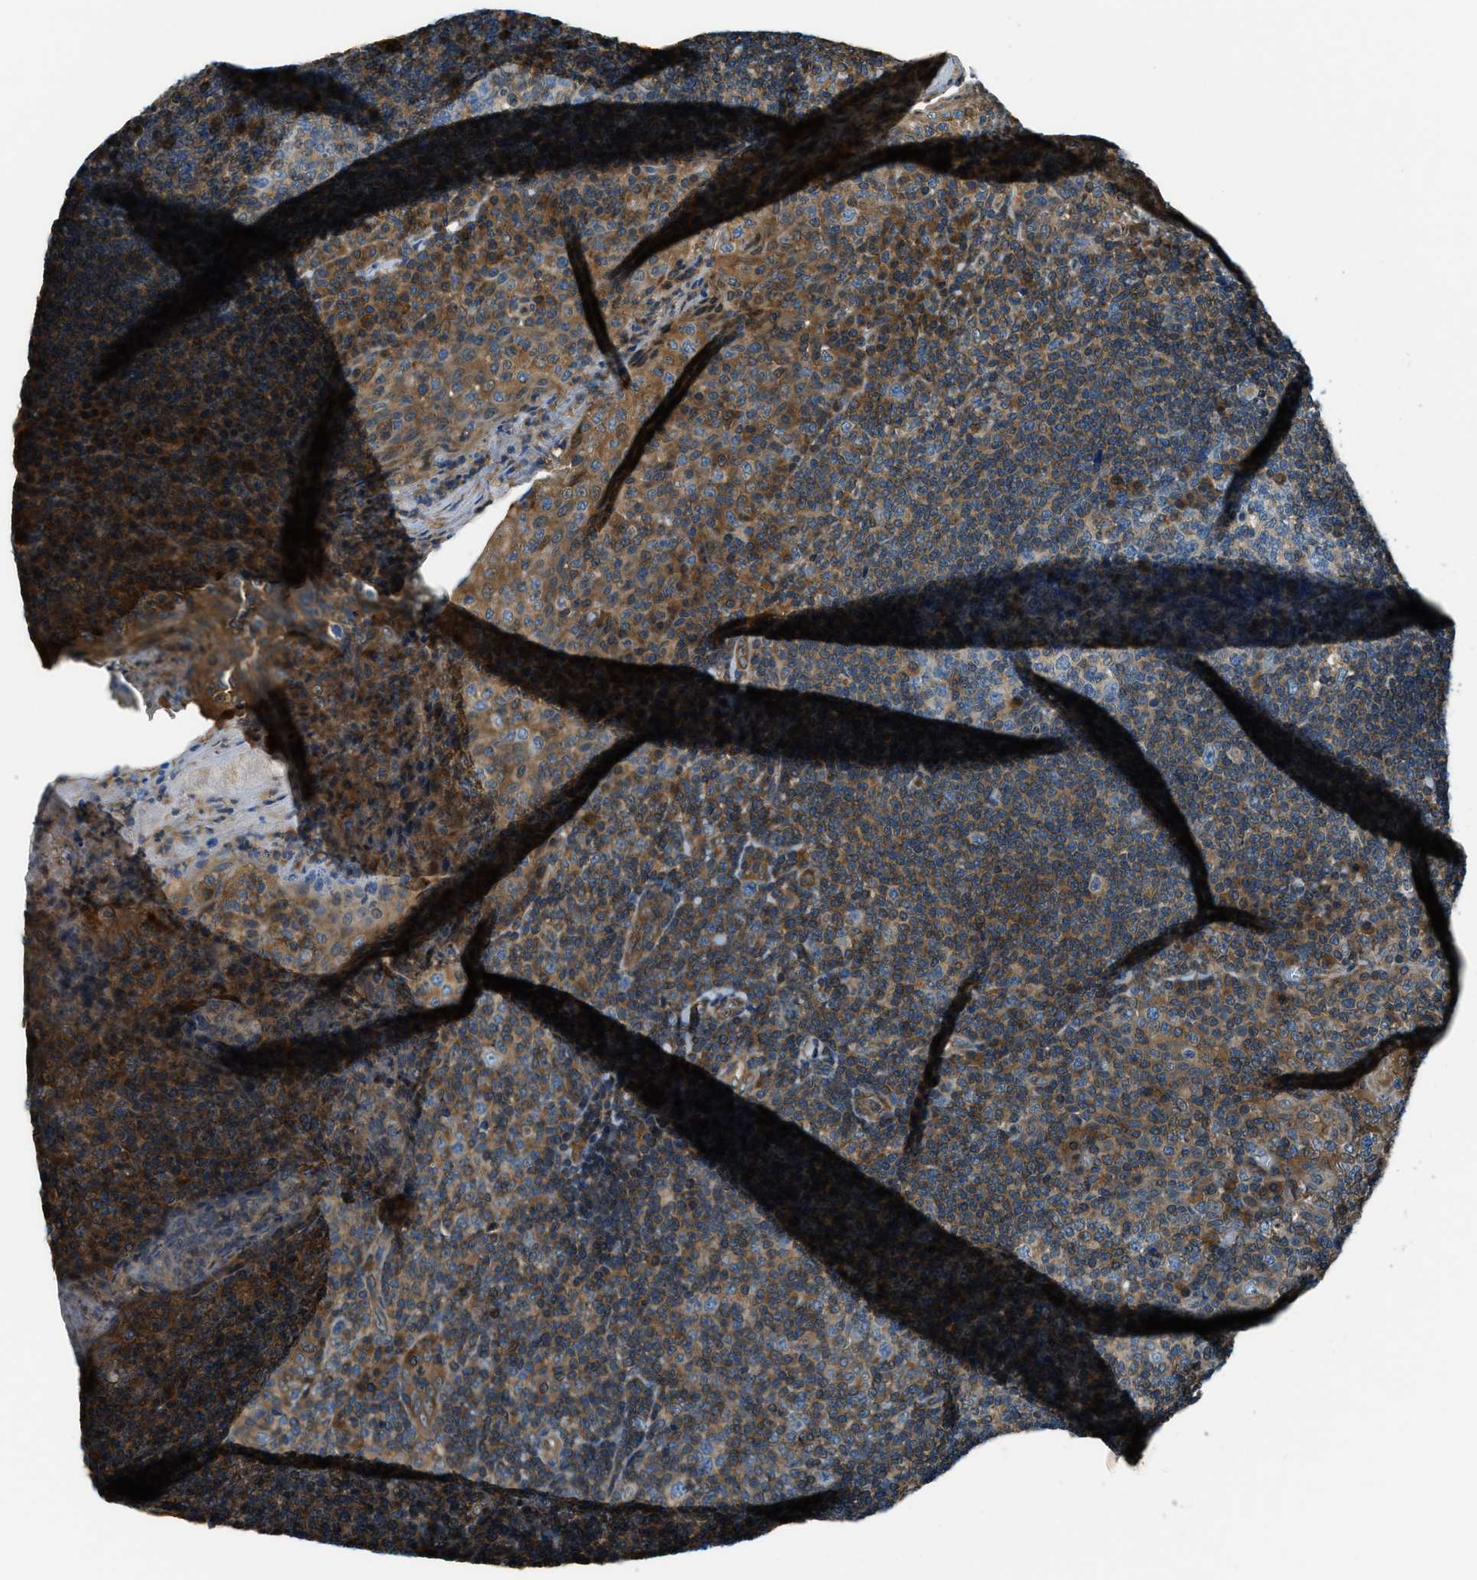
{"staining": {"intensity": "weak", "quantity": "25%-75%", "location": "cytoplasmic/membranous"}, "tissue": "tonsil", "cell_type": "Germinal center cells", "image_type": "normal", "snomed": [{"axis": "morphology", "description": "Normal tissue, NOS"}, {"axis": "topography", "description": "Tonsil"}], "caption": "Tonsil was stained to show a protein in brown. There is low levels of weak cytoplasmic/membranous expression in about 25%-75% of germinal center cells. (Brightfield microscopy of DAB IHC at high magnification).", "gene": "HEBP2", "patient": {"sex": "male", "age": 17}}